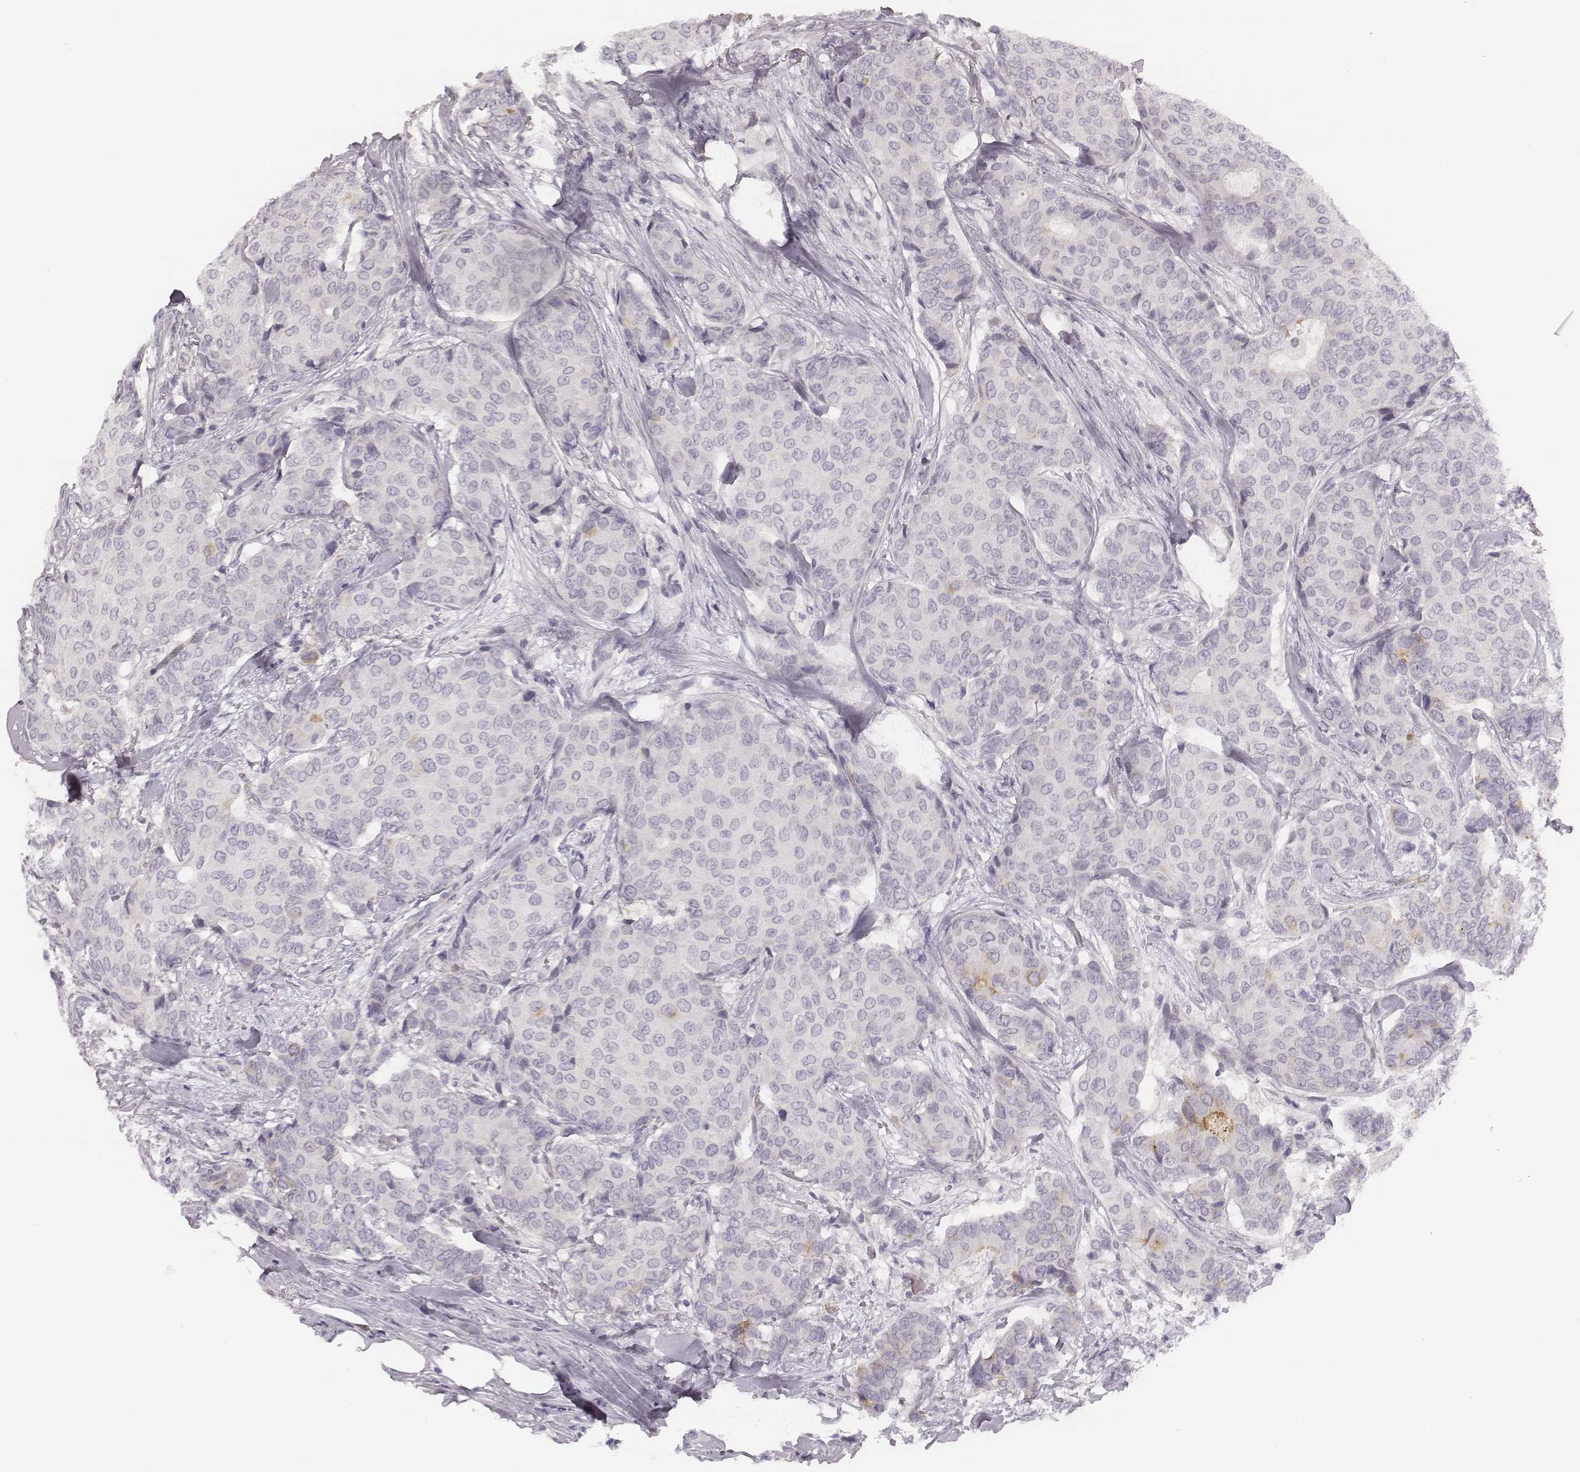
{"staining": {"intensity": "negative", "quantity": "none", "location": "none"}, "tissue": "breast cancer", "cell_type": "Tumor cells", "image_type": "cancer", "snomed": [{"axis": "morphology", "description": "Duct carcinoma"}, {"axis": "topography", "description": "Breast"}], "caption": "High power microscopy micrograph of an immunohistochemistry (IHC) micrograph of breast infiltrating ductal carcinoma, revealing no significant expression in tumor cells.", "gene": "KCNJ12", "patient": {"sex": "female", "age": 75}}